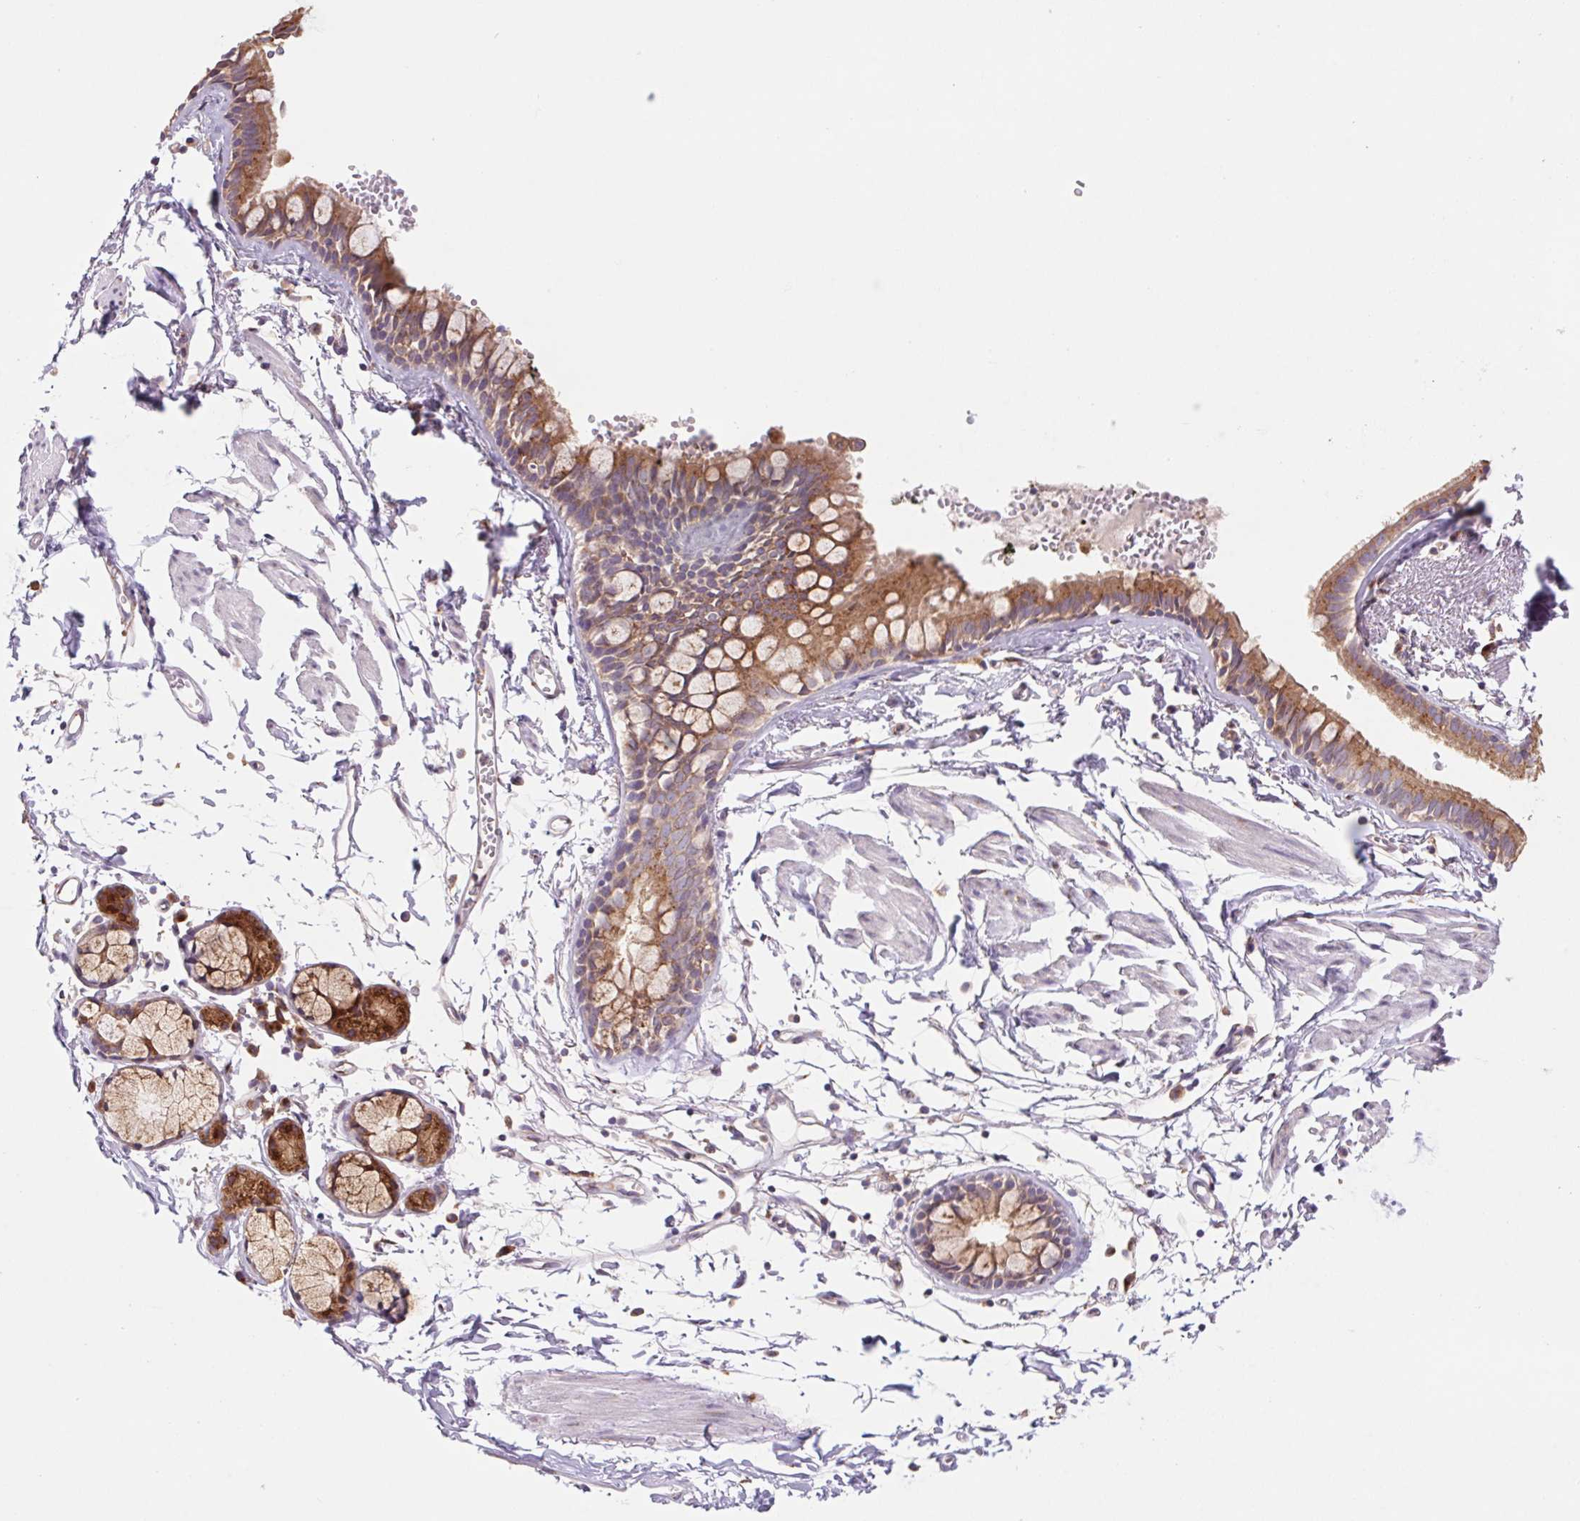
{"staining": {"intensity": "moderate", "quantity": ">75%", "location": "cytoplasmic/membranous"}, "tissue": "bronchus", "cell_type": "Respiratory epithelial cells", "image_type": "normal", "snomed": [{"axis": "morphology", "description": "Normal tissue, NOS"}, {"axis": "topography", "description": "Cartilage tissue"}, {"axis": "topography", "description": "Bronchus"}], "caption": "Human bronchus stained with a brown dye demonstrates moderate cytoplasmic/membranous positive staining in about >75% of respiratory epithelial cells.", "gene": "RAB1A", "patient": {"sex": "female", "age": 59}}